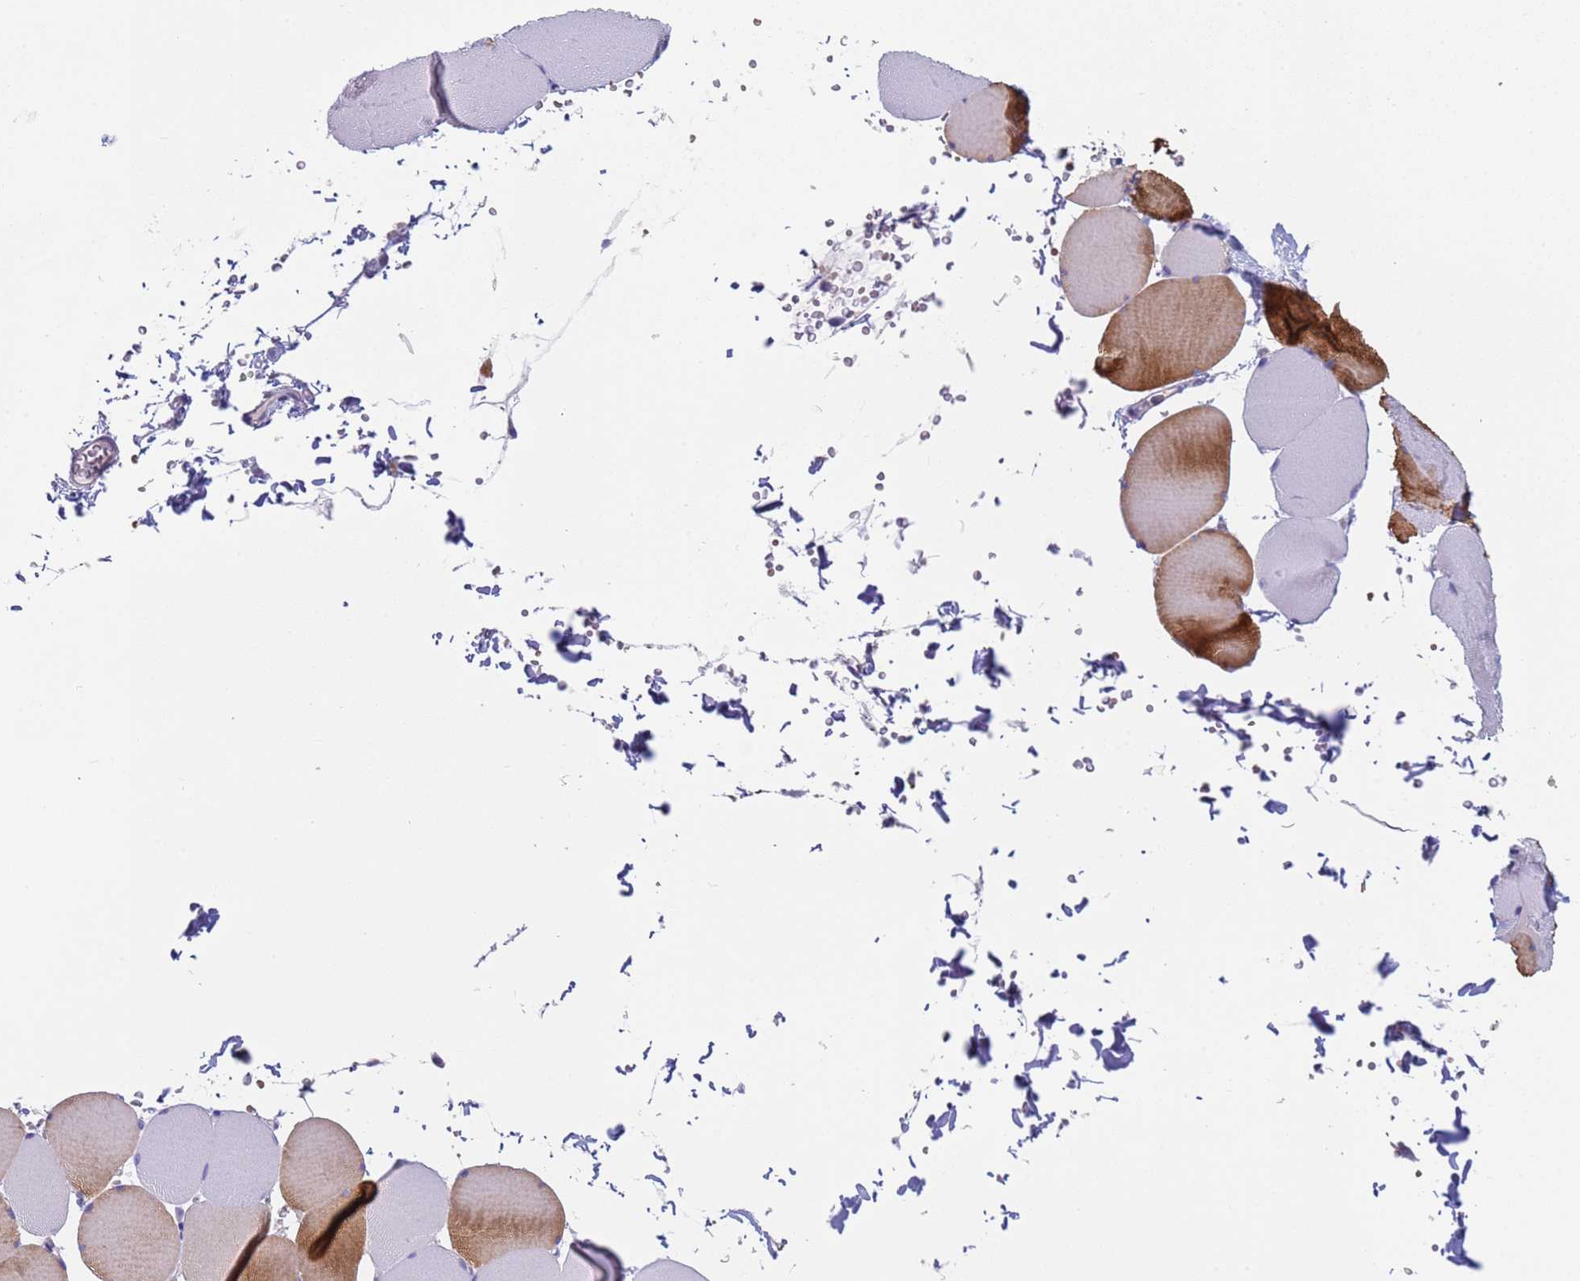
{"staining": {"intensity": "strong", "quantity": "<25%", "location": "cytoplasmic/membranous"}, "tissue": "skeletal muscle", "cell_type": "Myocytes", "image_type": "normal", "snomed": [{"axis": "morphology", "description": "Normal tissue, NOS"}, {"axis": "topography", "description": "Skeletal muscle"}, {"axis": "topography", "description": "Head-Neck"}], "caption": "Strong cytoplasmic/membranous staining is identified in about <25% of myocytes in unremarkable skeletal muscle. Nuclei are stained in blue.", "gene": "KBTBD3", "patient": {"sex": "male", "age": 66}}